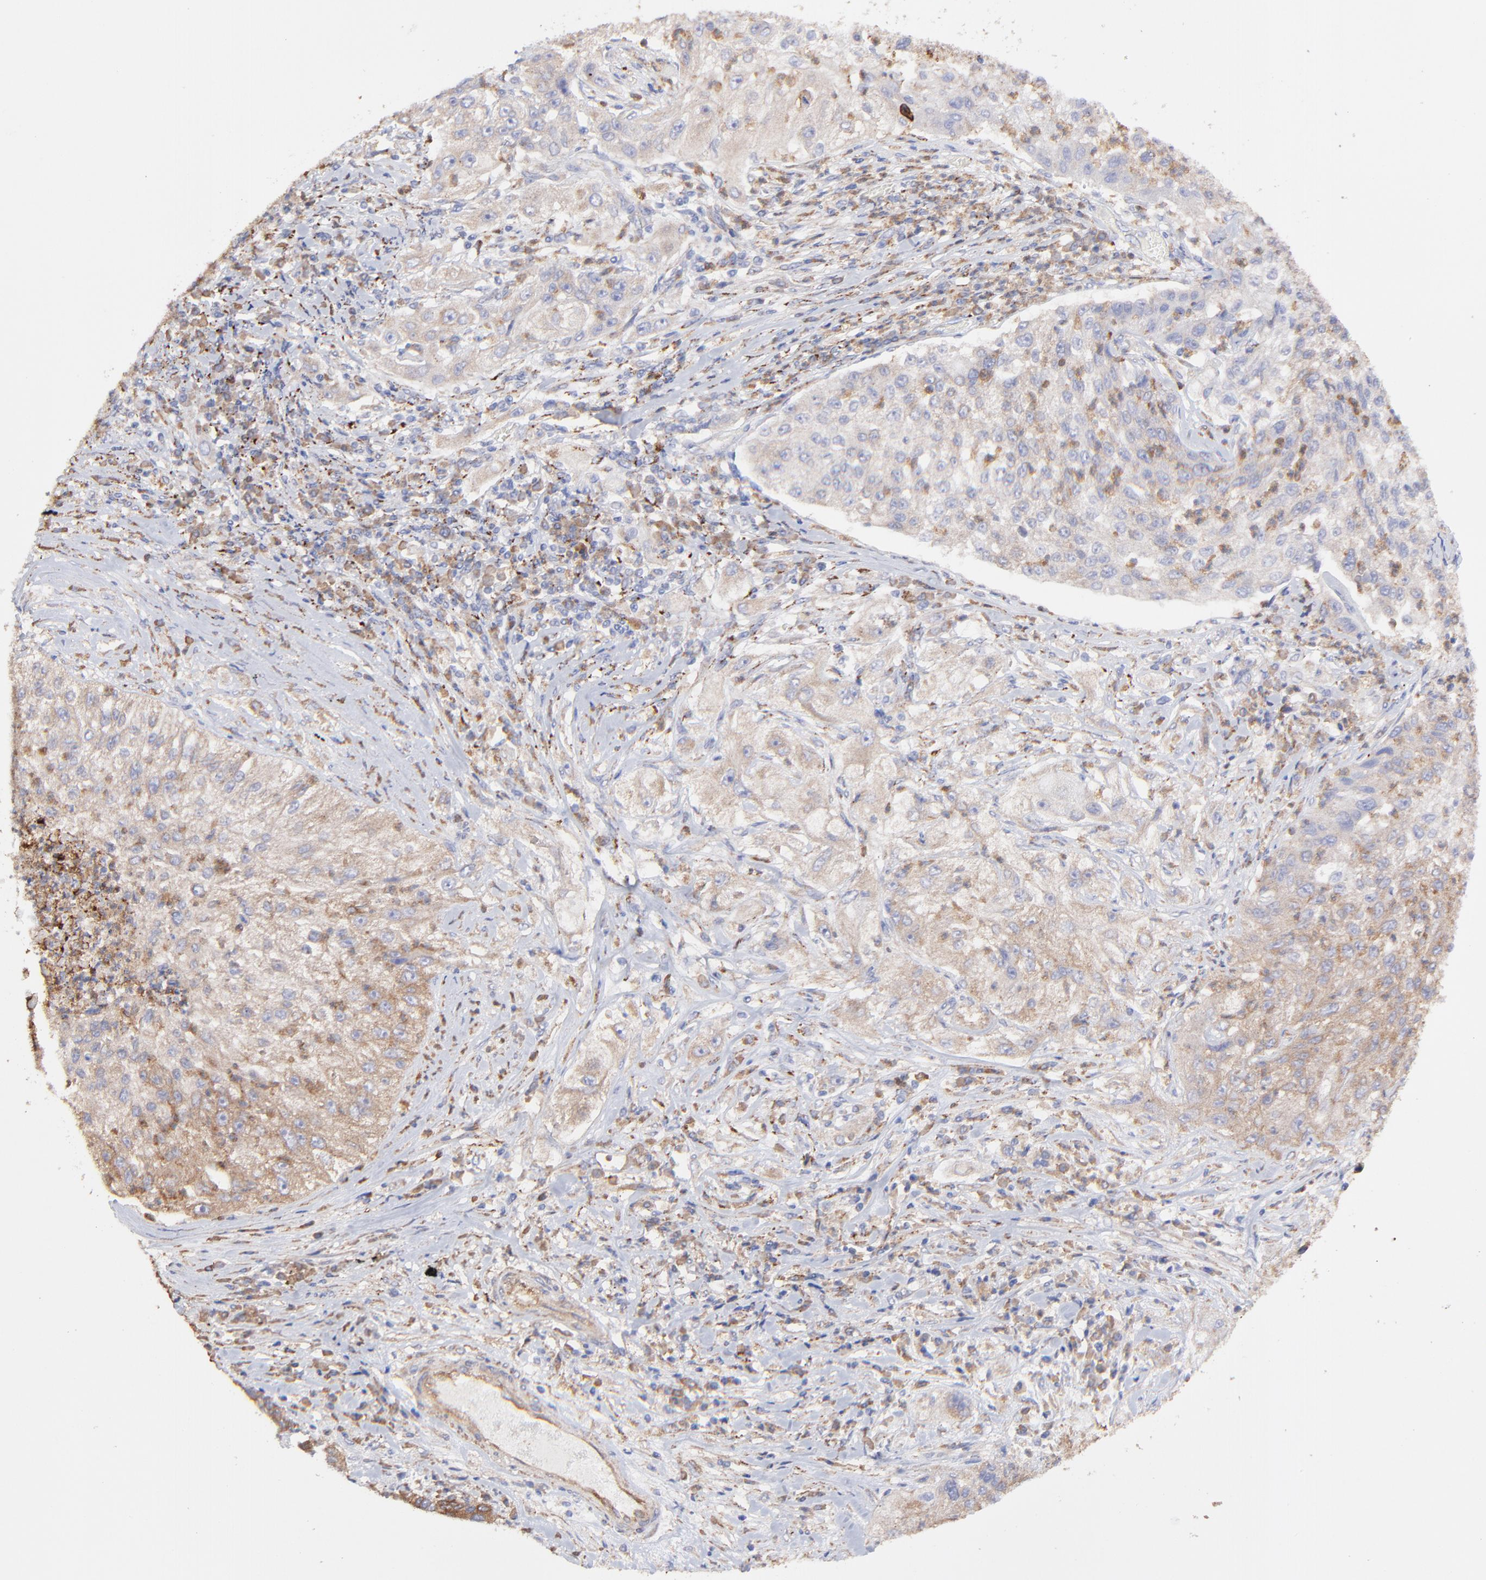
{"staining": {"intensity": "weak", "quantity": "25%-75%", "location": "cytoplasmic/membranous"}, "tissue": "lung cancer", "cell_type": "Tumor cells", "image_type": "cancer", "snomed": [{"axis": "morphology", "description": "Inflammation, NOS"}, {"axis": "morphology", "description": "Squamous cell carcinoma, NOS"}, {"axis": "topography", "description": "Lymph node"}, {"axis": "topography", "description": "Soft tissue"}, {"axis": "topography", "description": "Lung"}], "caption": "This is an image of immunohistochemistry staining of lung squamous cell carcinoma, which shows weak expression in the cytoplasmic/membranous of tumor cells.", "gene": "PFKM", "patient": {"sex": "male", "age": 66}}